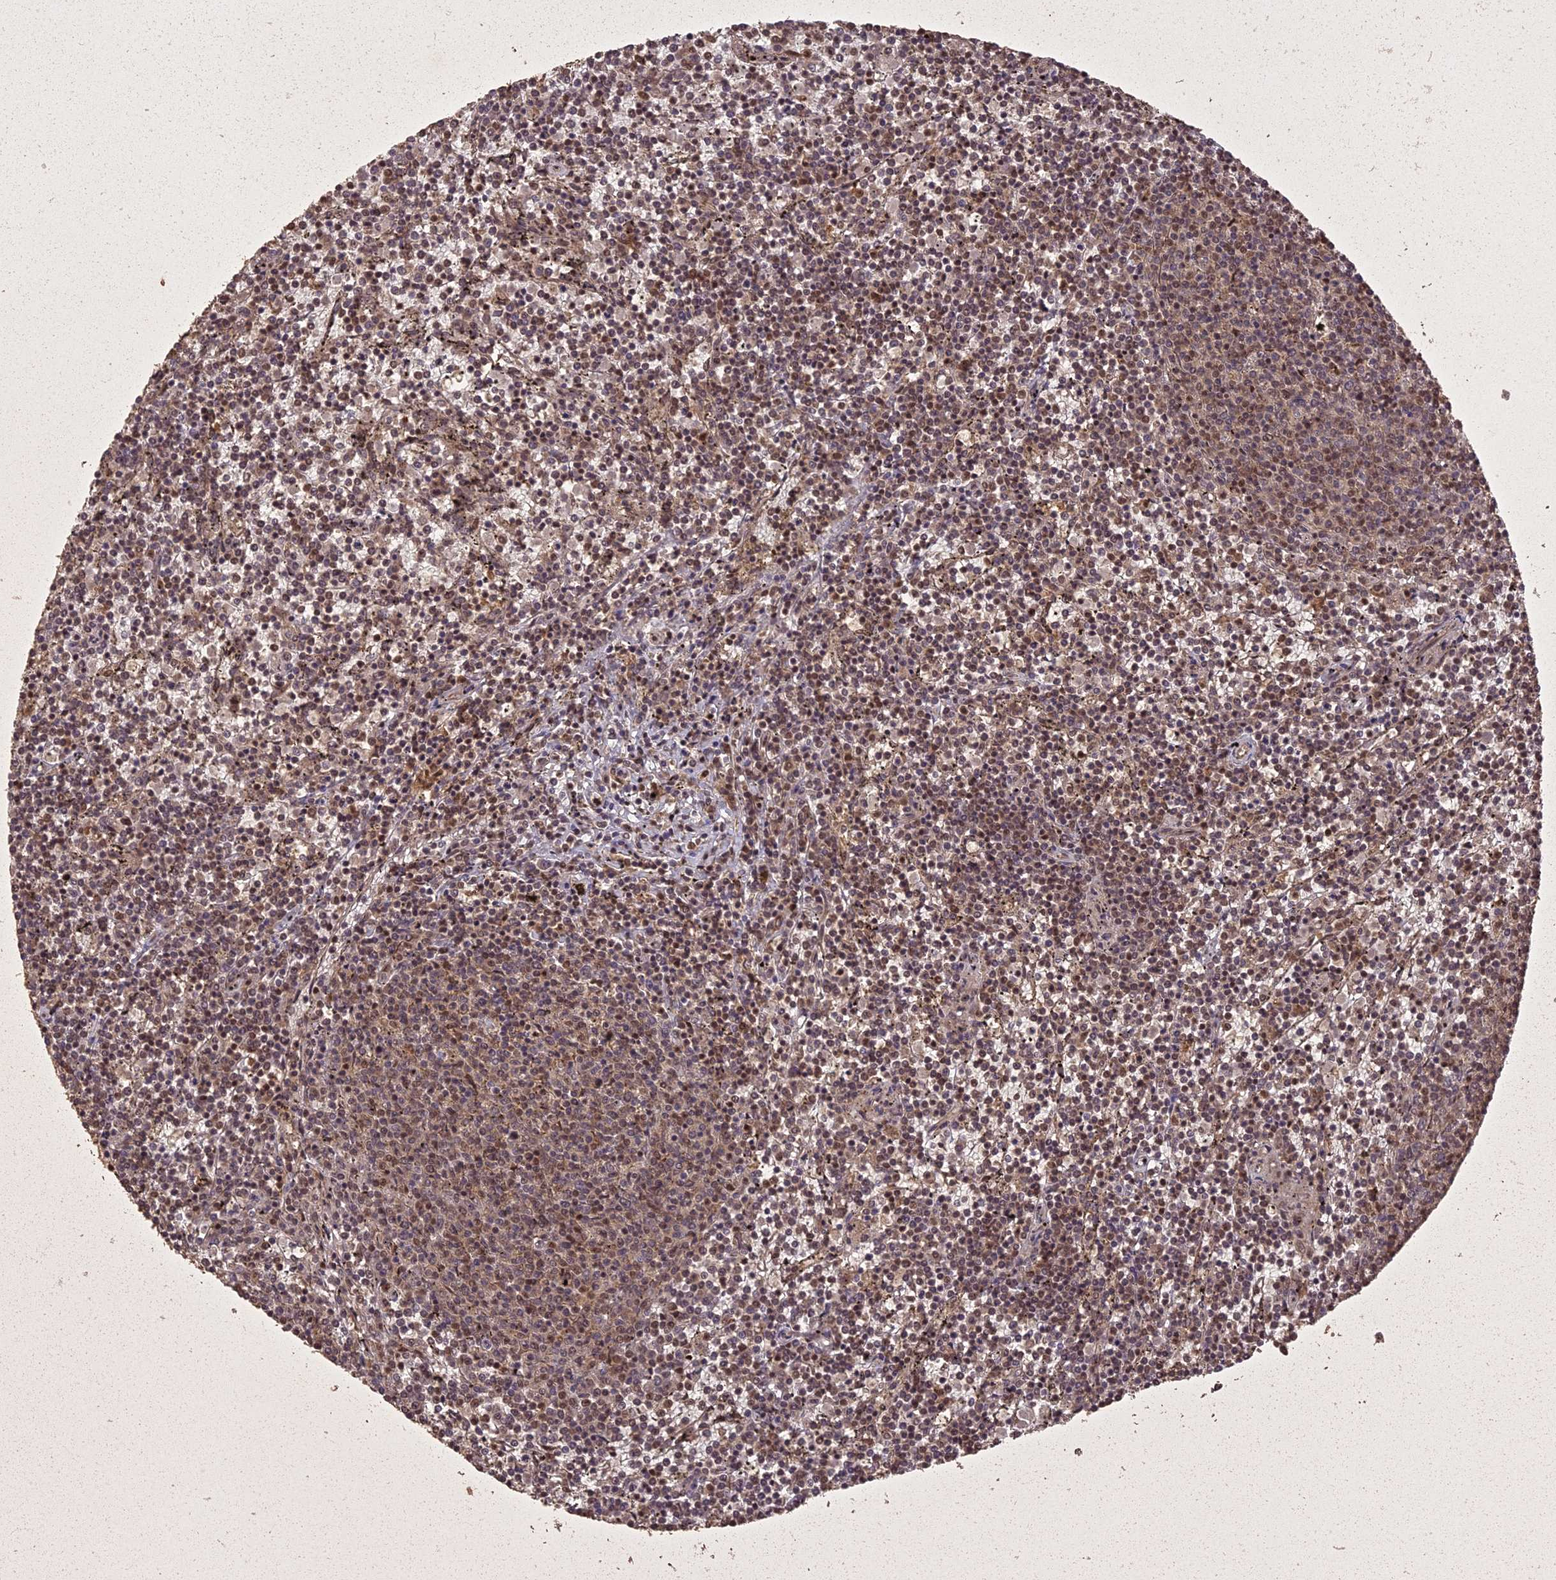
{"staining": {"intensity": "weak", "quantity": "25%-75%", "location": "nuclear"}, "tissue": "lymphoma", "cell_type": "Tumor cells", "image_type": "cancer", "snomed": [{"axis": "morphology", "description": "Malignant lymphoma, non-Hodgkin's type, Low grade"}, {"axis": "topography", "description": "Spleen"}], "caption": "DAB immunohistochemical staining of lymphoma exhibits weak nuclear protein positivity in approximately 25%-75% of tumor cells.", "gene": "LIN37", "patient": {"sex": "female", "age": 50}}